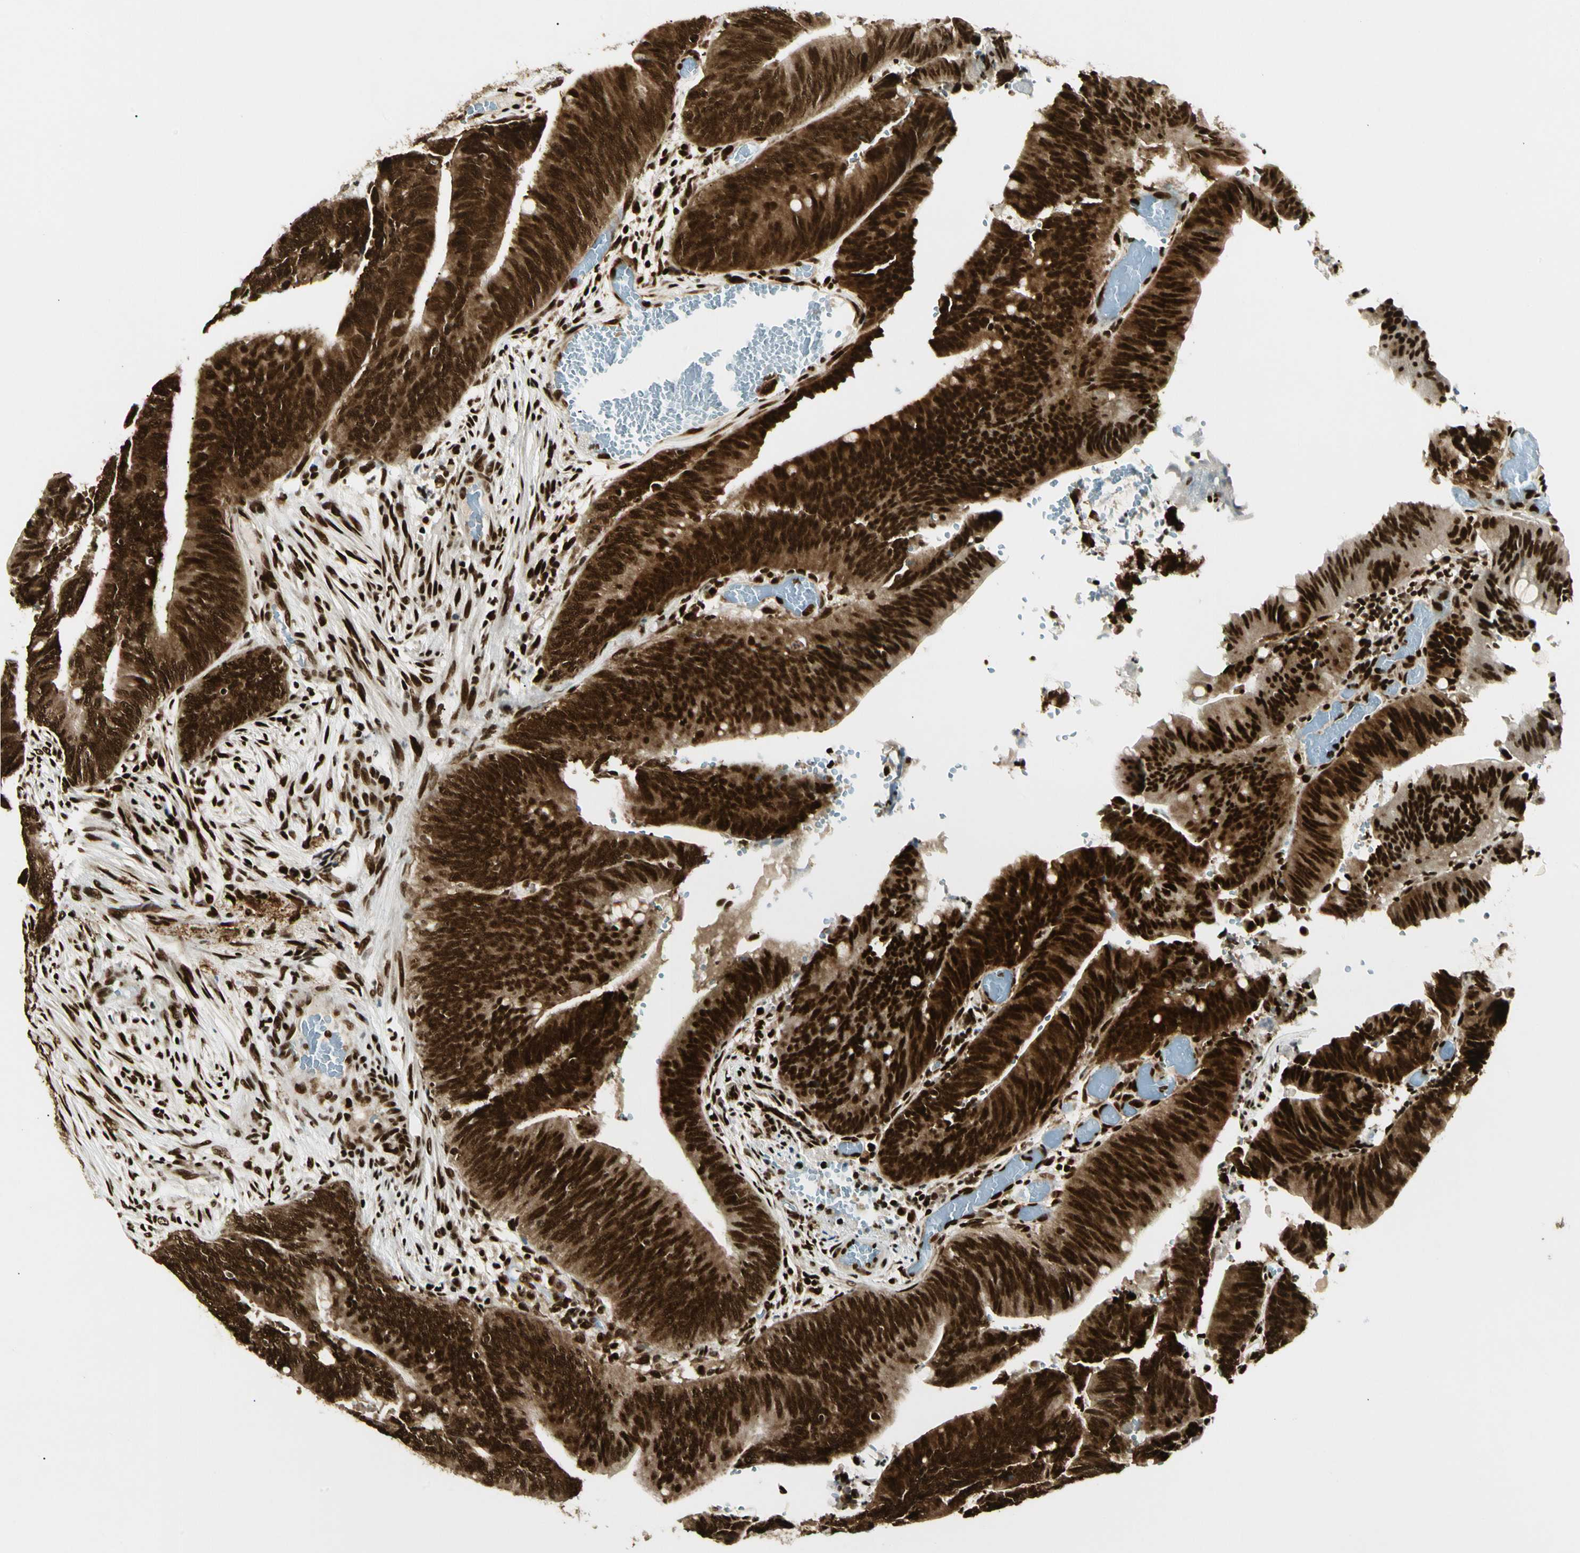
{"staining": {"intensity": "strong", "quantity": ">75%", "location": "cytoplasmic/membranous,nuclear"}, "tissue": "colorectal cancer", "cell_type": "Tumor cells", "image_type": "cancer", "snomed": [{"axis": "morphology", "description": "Adenocarcinoma, NOS"}, {"axis": "topography", "description": "Rectum"}], "caption": "A micrograph of colorectal adenocarcinoma stained for a protein exhibits strong cytoplasmic/membranous and nuclear brown staining in tumor cells.", "gene": "FUS", "patient": {"sex": "female", "age": 66}}